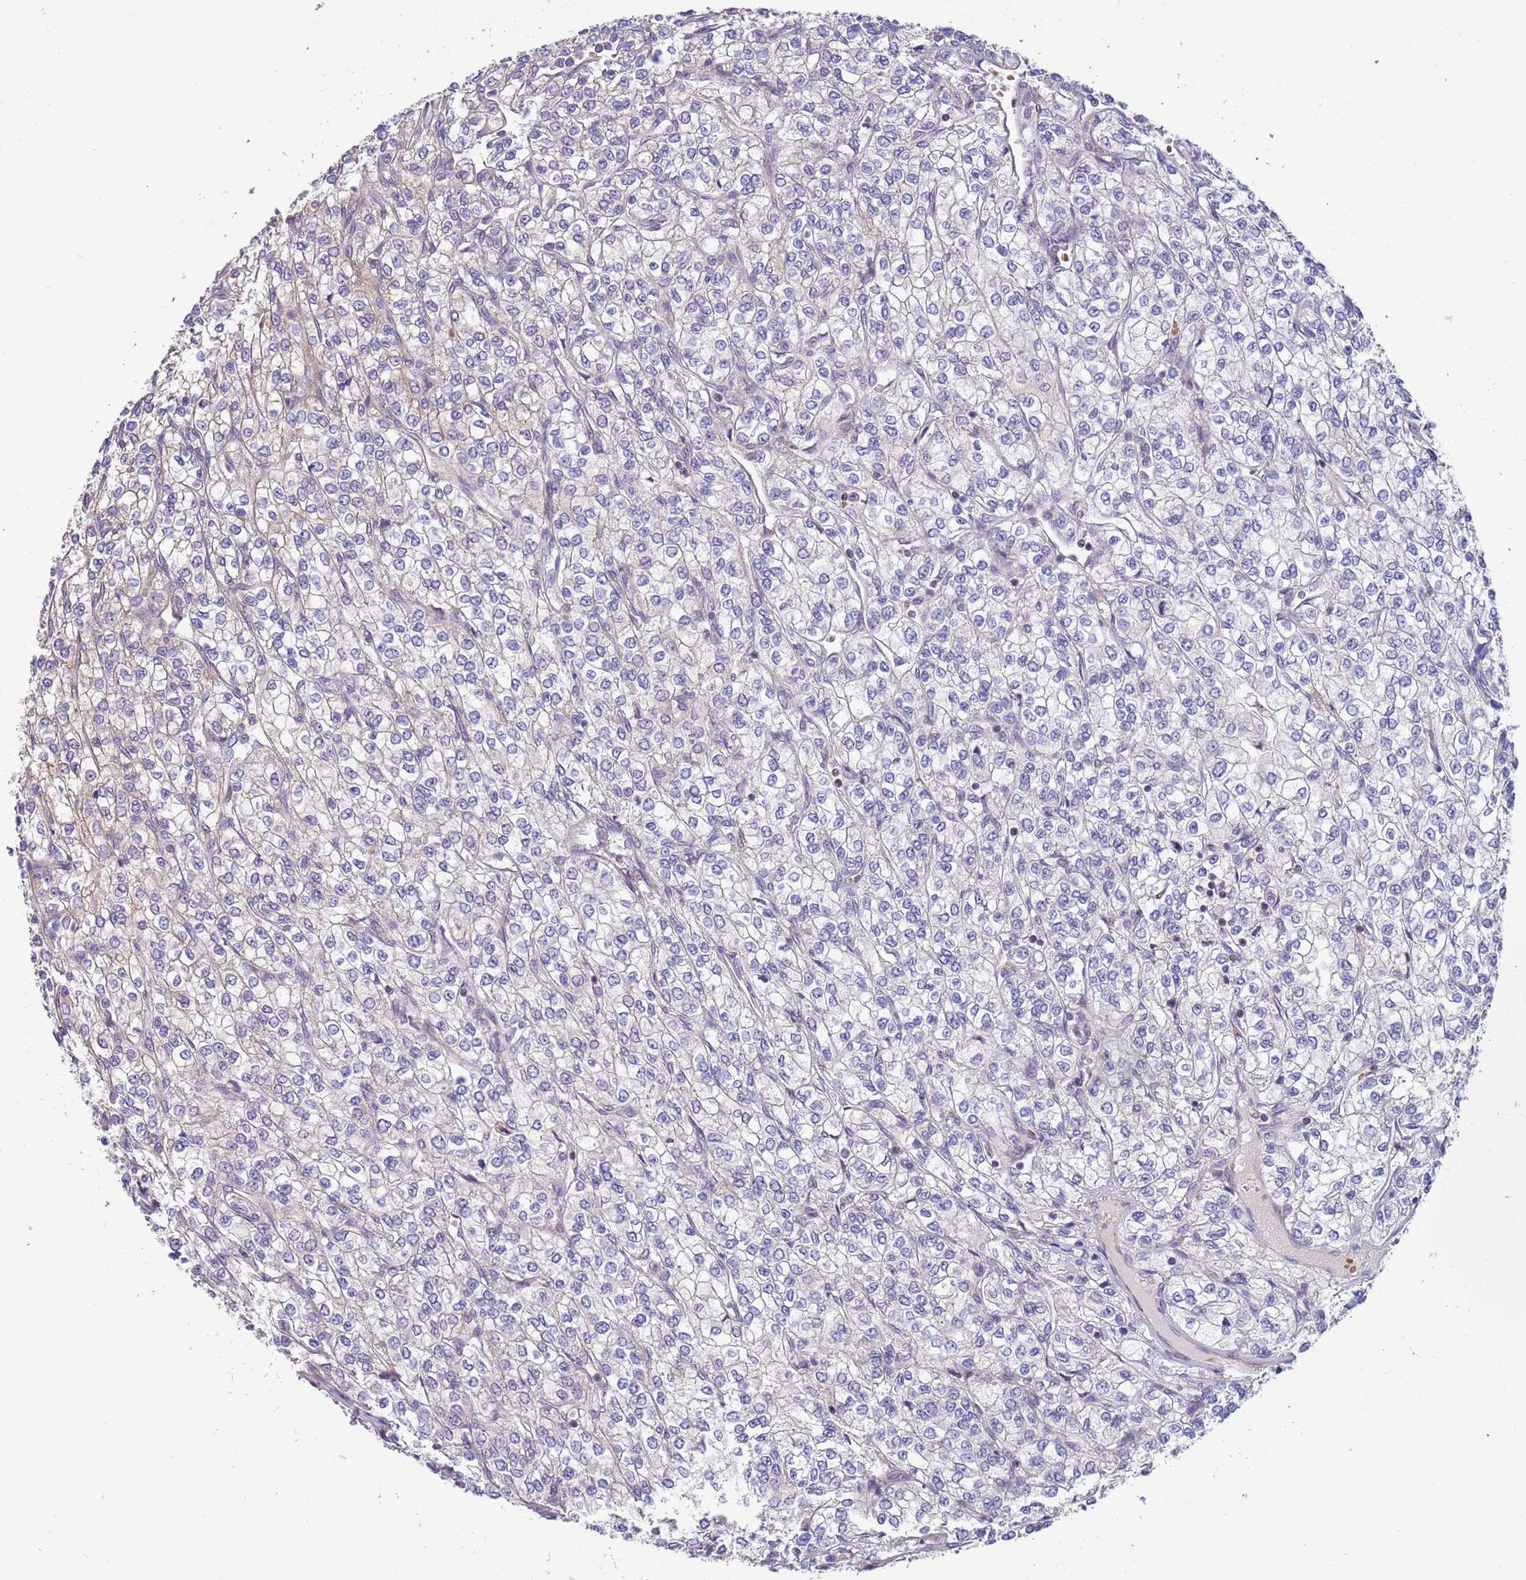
{"staining": {"intensity": "negative", "quantity": "none", "location": "none"}, "tissue": "renal cancer", "cell_type": "Tumor cells", "image_type": "cancer", "snomed": [{"axis": "morphology", "description": "Adenocarcinoma, NOS"}, {"axis": "topography", "description": "Kidney"}], "caption": "DAB immunohistochemical staining of human renal adenocarcinoma exhibits no significant staining in tumor cells.", "gene": "ITGB6", "patient": {"sex": "male", "age": 80}}